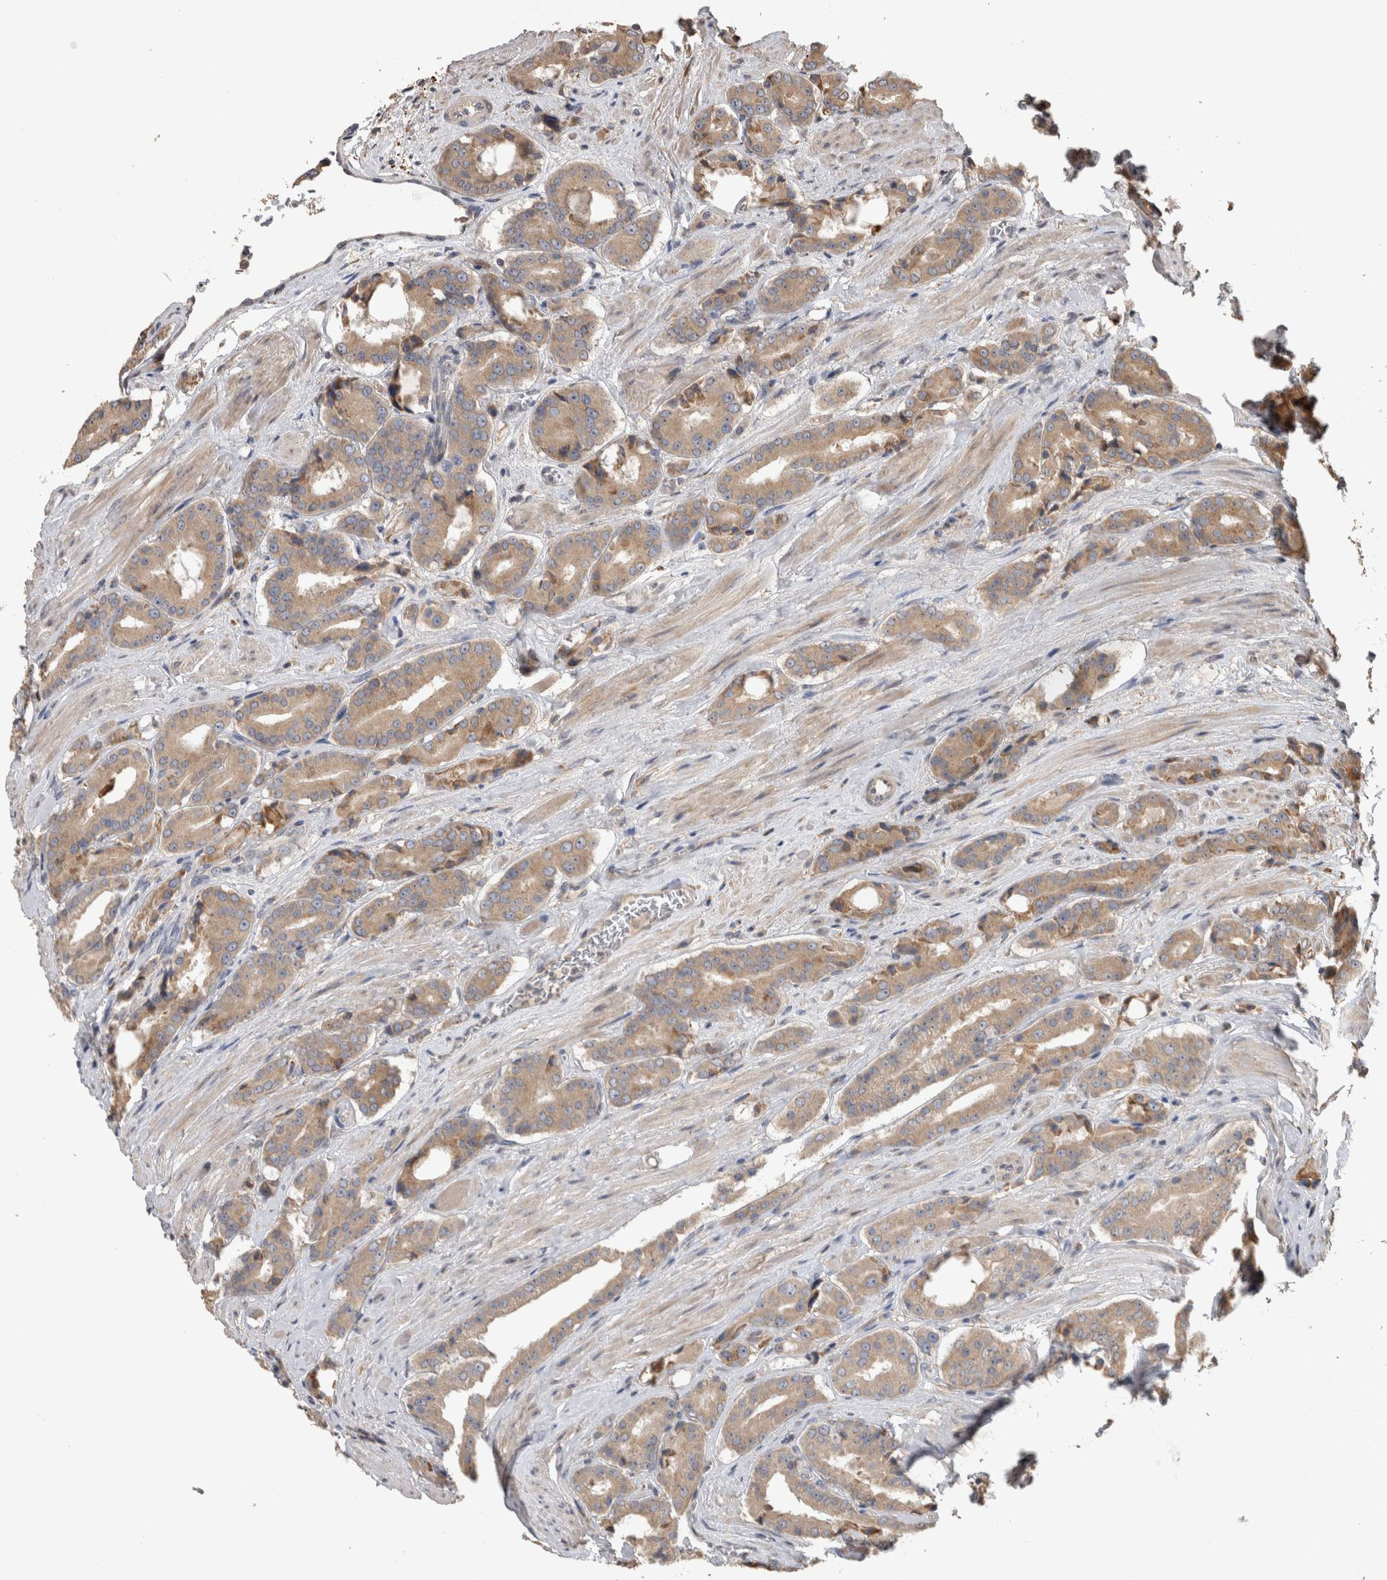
{"staining": {"intensity": "weak", "quantity": ">75%", "location": "cytoplasmic/membranous"}, "tissue": "prostate cancer", "cell_type": "Tumor cells", "image_type": "cancer", "snomed": [{"axis": "morphology", "description": "Adenocarcinoma, High grade"}, {"axis": "topography", "description": "Prostate"}], "caption": "High-grade adenocarcinoma (prostate) stained with immunohistochemistry (IHC) shows weak cytoplasmic/membranous staining in about >75% of tumor cells. (Brightfield microscopy of DAB IHC at high magnification).", "gene": "TBCE", "patient": {"sex": "male", "age": 71}}